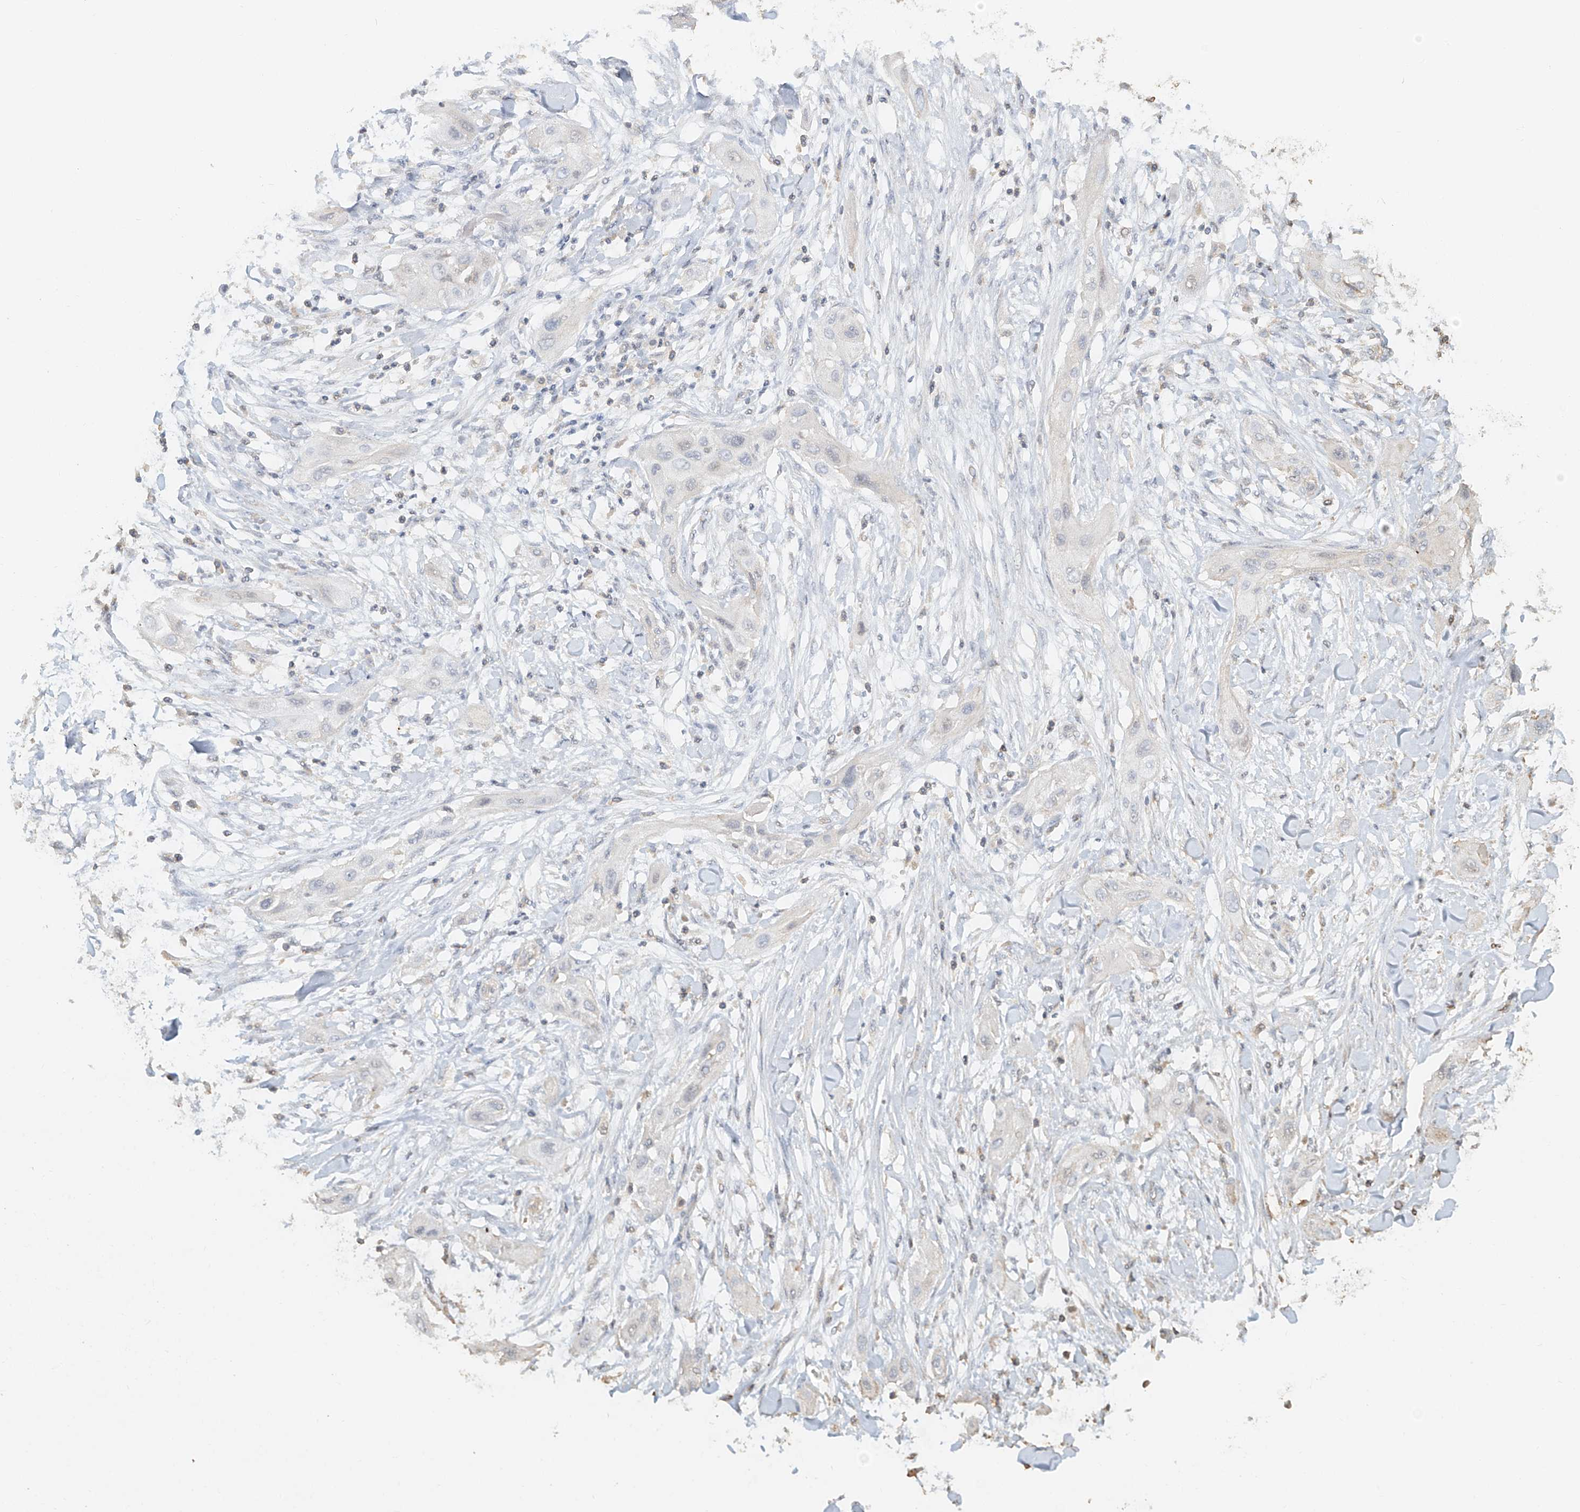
{"staining": {"intensity": "negative", "quantity": "none", "location": "none"}, "tissue": "lung cancer", "cell_type": "Tumor cells", "image_type": "cancer", "snomed": [{"axis": "morphology", "description": "Squamous cell carcinoma, NOS"}, {"axis": "topography", "description": "Lung"}], "caption": "Tumor cells show no significant protein positivity in lung squamous cell carcinoma.", "gene": "NPHS1", "patient": {"sex": "female", "age": 47}}